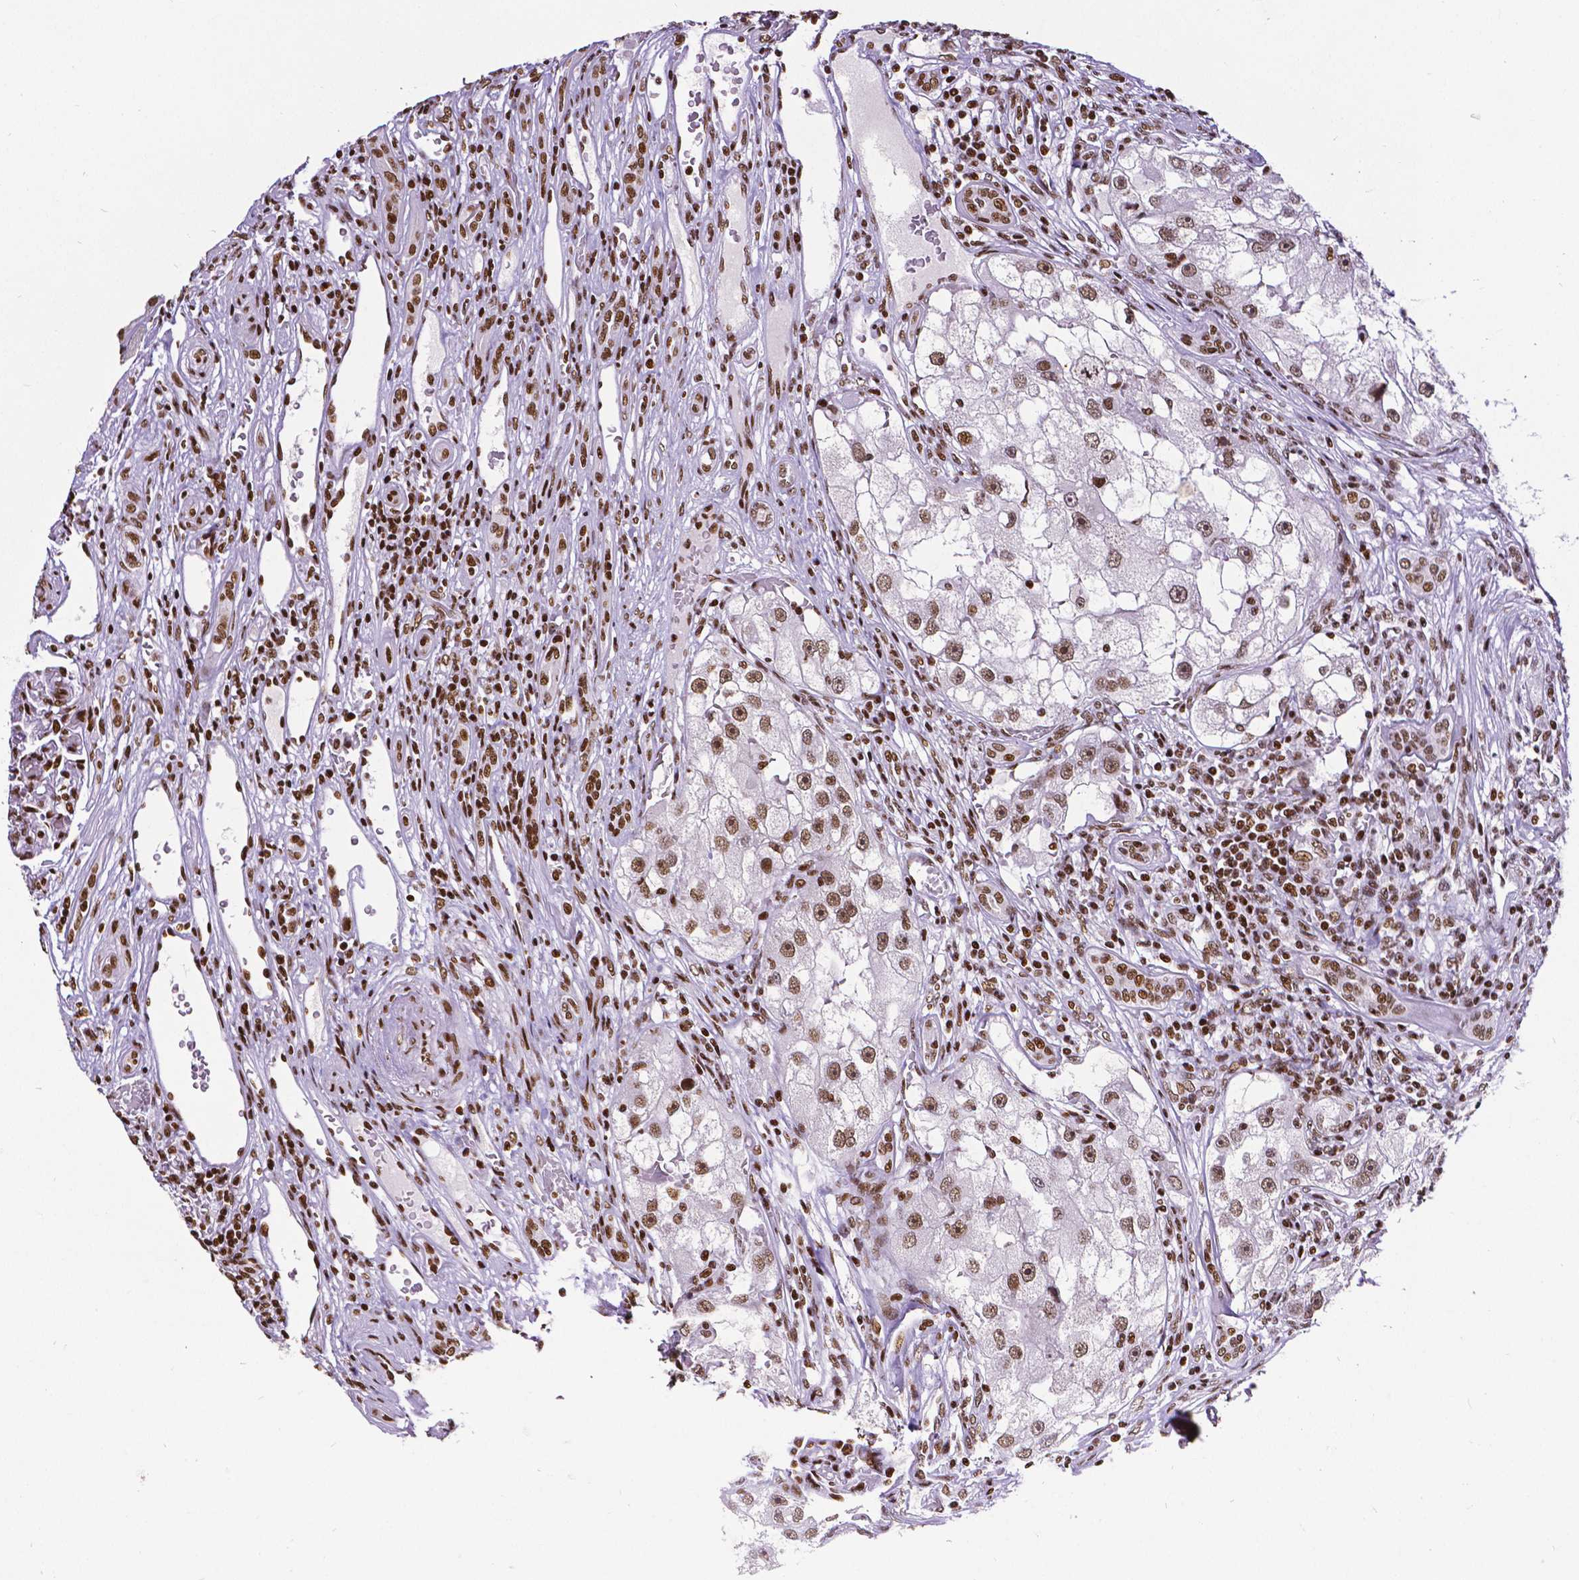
{"staining": {"intensity": "moderate", "quantity": ">75%", "location": "nuclear"}, "tissue": "renal cancer", "cell_type": "Tumor cells", "image_type": "cancer", "snomed": [{"axis": "morphology", "description": "Adenocarcinoma, NOS"}, {"axis": "topography", "description": "Kidney"}], "caption": "The histopathology image demonstrates immunohistochemical staining of adenocarcinoma (renal). There is moderate nuclear positivity is identified in about >75% of tumor cells.", "gene": "CTCF", "patient": {"sex": "male", "age": 63}}